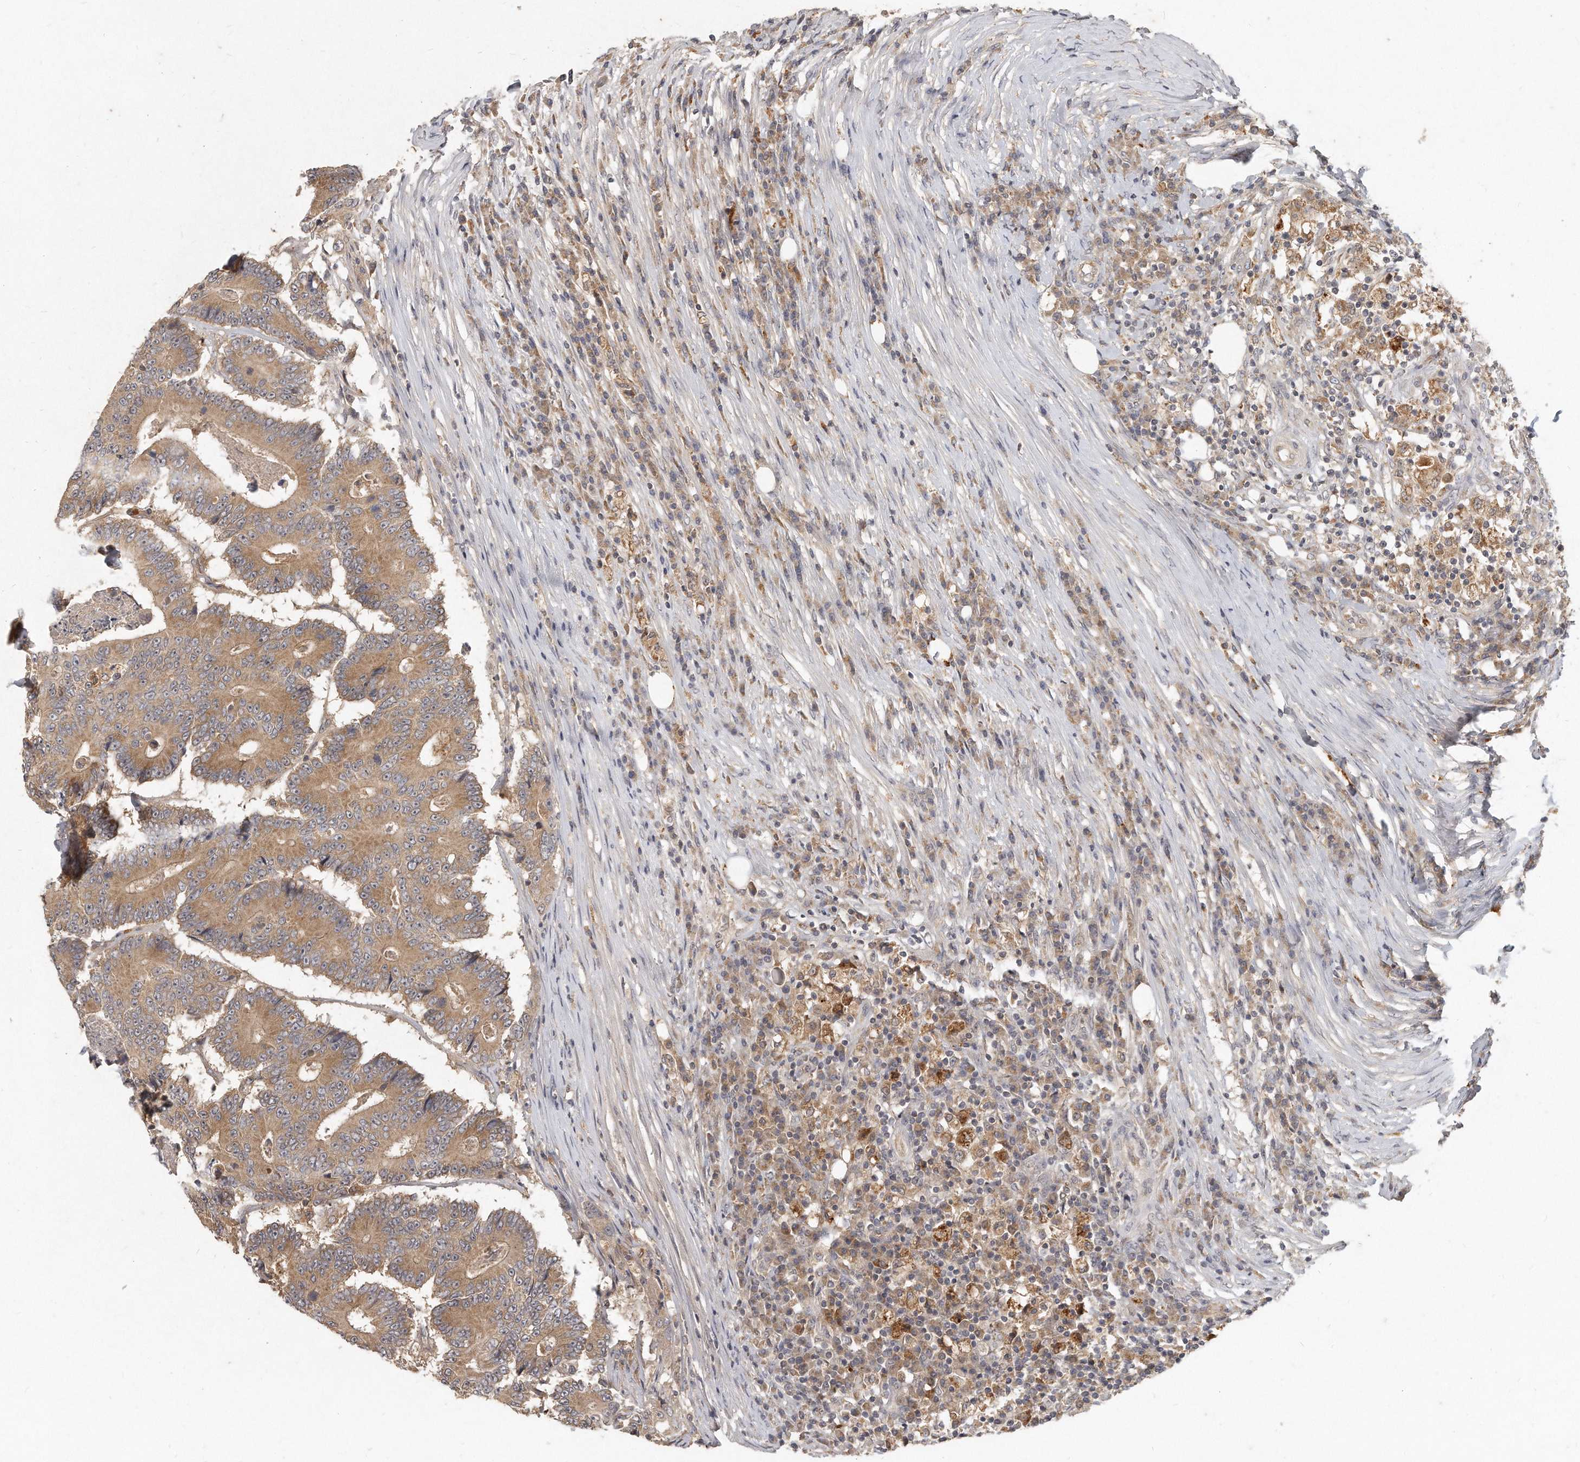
{"staining": {"intensity": "moderate", "quantity": ">75%", "location": "cytoplasmic/membranous"}, "tissue": "colorectal cancer", "cell_type": "Tumor cells", "image_type": "cancer", "snomed": [{"axis": "morphology", "description": "Adenocarcinoma, NOS"}, {"axis": "topography", "description": "Colon"}], "caption": "The micrograph demonstrates immunohistochemical staining of adenocarcinoma (colorectal). There is moderate cytoplasmic/membranous staining is seen in about >75% of tumor cells. (DAB (3,3'-diaminobenzidine) IHC, brown staining for protein, blue staining for nuclei).", "gene": "LGALS8", "patient": {"sex": "male", "age": 83}}